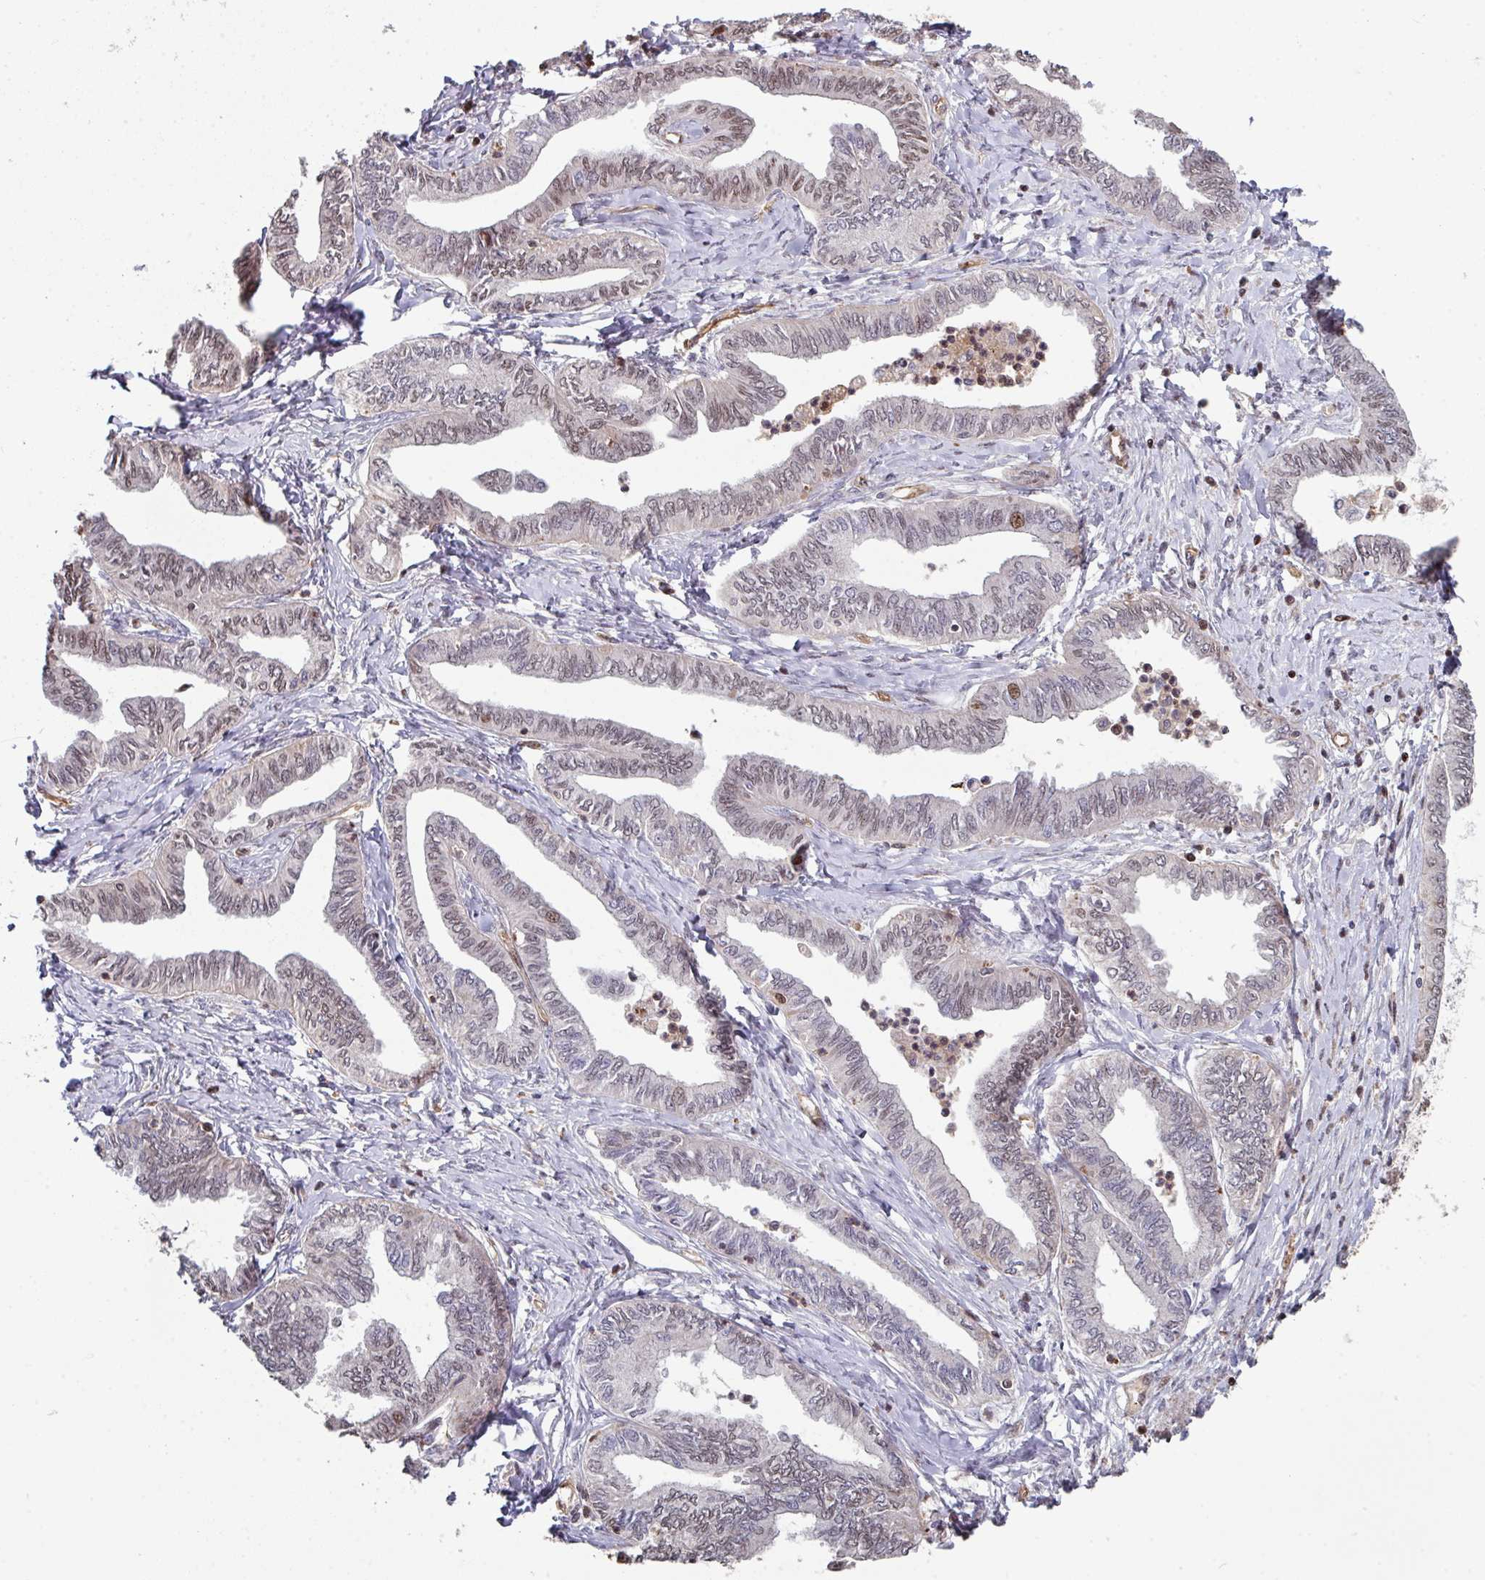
{"staining": {"intensity": "moderate", "quantity": "<25%", "location": "nuclear"}, "tissue": "ovarian cancer", "cell_type": "Tumor cells", "image_type": "cancer", "snomed": [{"axis": "morphology", "description": "Carcinoma, endometroid"}, {"axis": "topography", "description": "Ovary"}], "caption": "IHC (DAB (3,3'-diaminobenzidine)) staining of human ovarian cancer reveals moderate nuclear protein expression in approximately <25% of tumor cells. The protein of interest is stained brown, and the nuclei are stained in blue (DAB IHC with brightfield microscopy, high magnification).", "gene": "ANO9", "patient": {"sex": "female", "age": 70}}